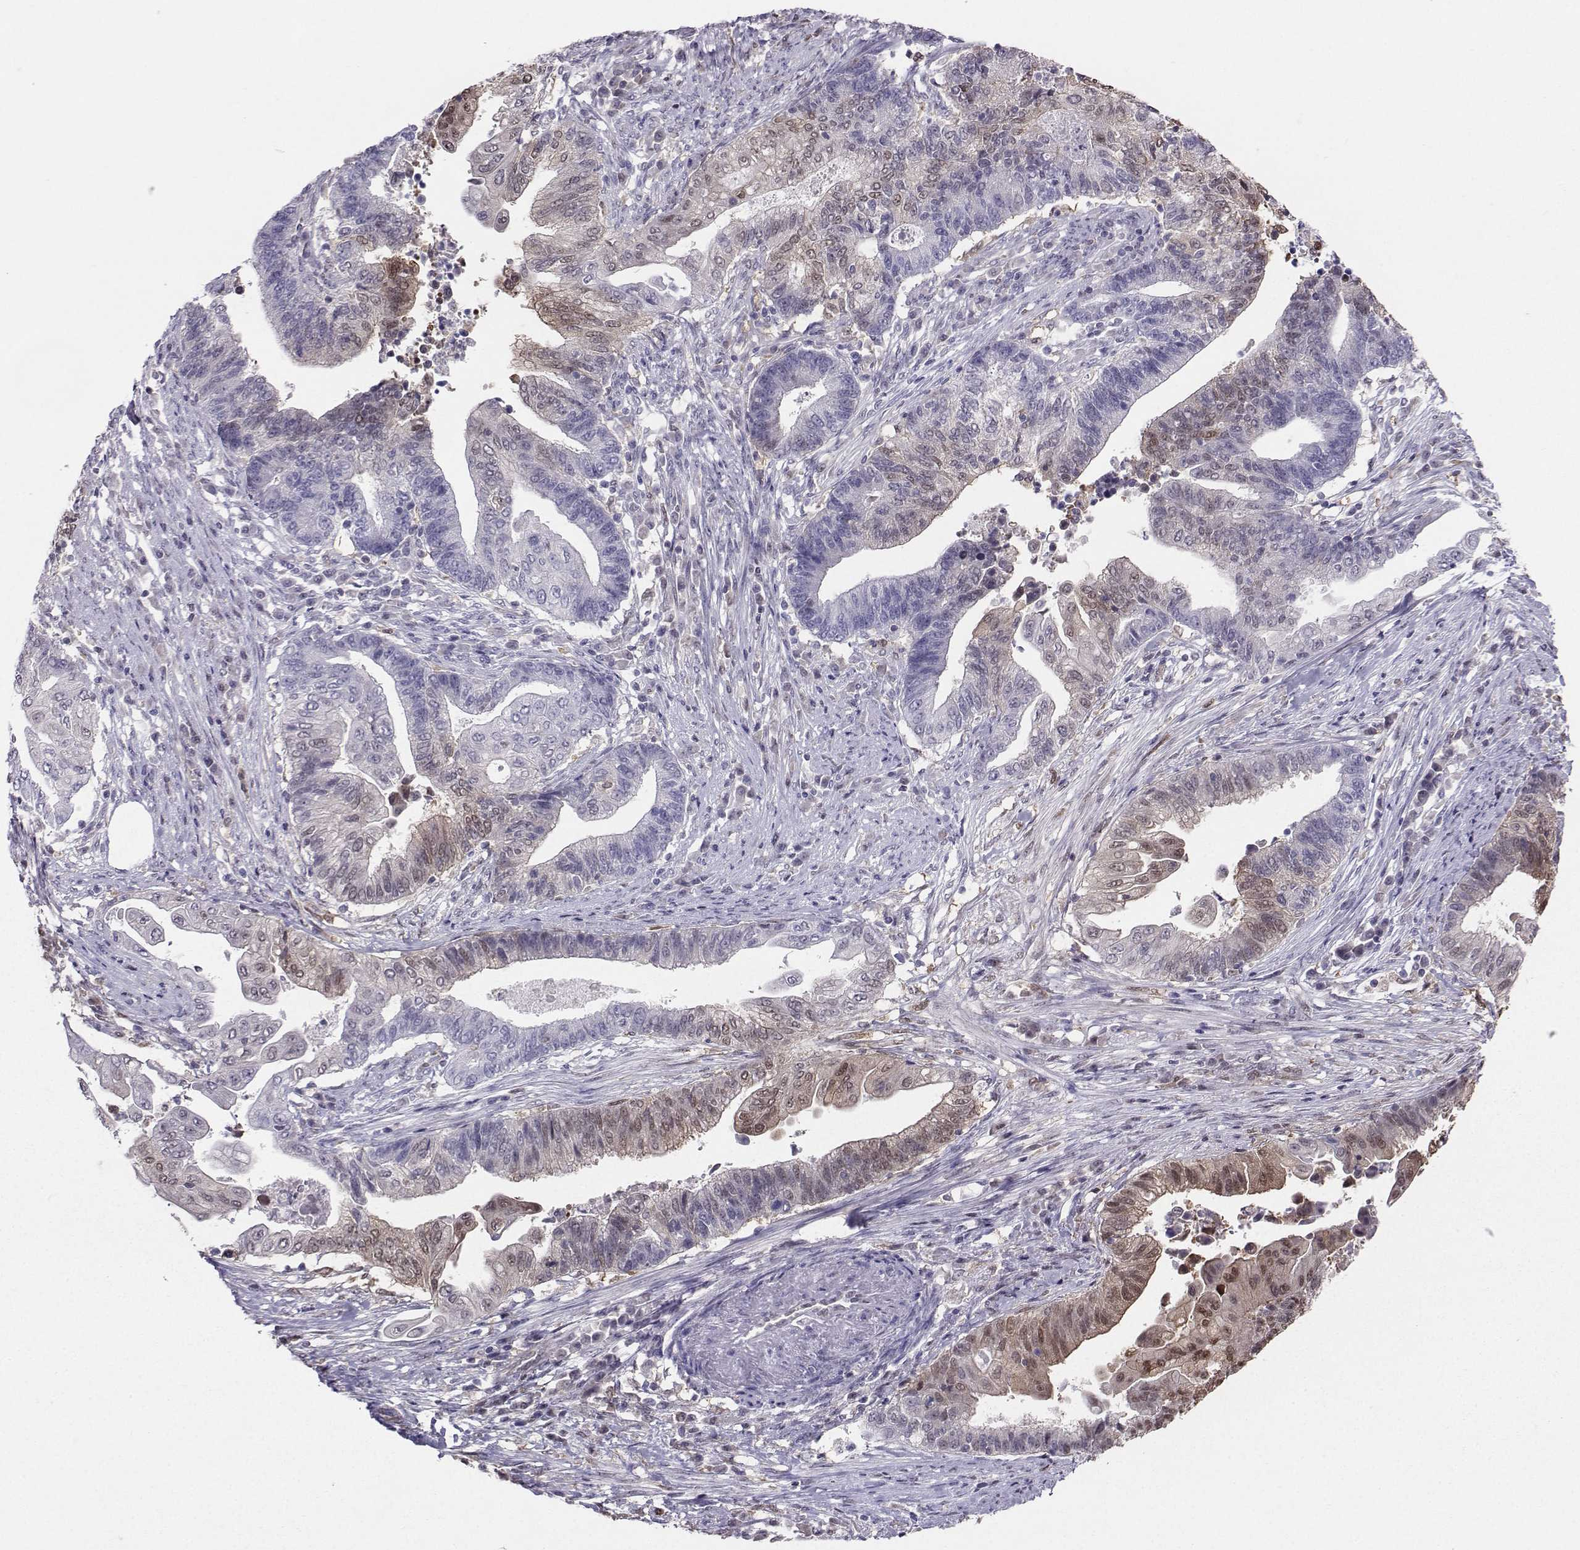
{"staining": {"intensity": "weak", "quantity": "<25%", "location": "cytoplasmic/membranous,nuclear"}, "tissue": "endometrial cancer", "cell_type": "Tumor cells", "image_type": "cancer", "snomed": [{"axis": "morphology", "description": "Adenocarcinoma, NOS"}, {"axis": "topography", "description": "Uterus"}, {"axis": "topography", "description": "Endometrium"}], "caption": "Human endometrial cancer (adenocarcinoma) stained for a protein using immunohistochemistry (IHC) displays no positivity in tumor cells.", "gene": "PGK1", "patient": {"sex": "female", "age": 54}}